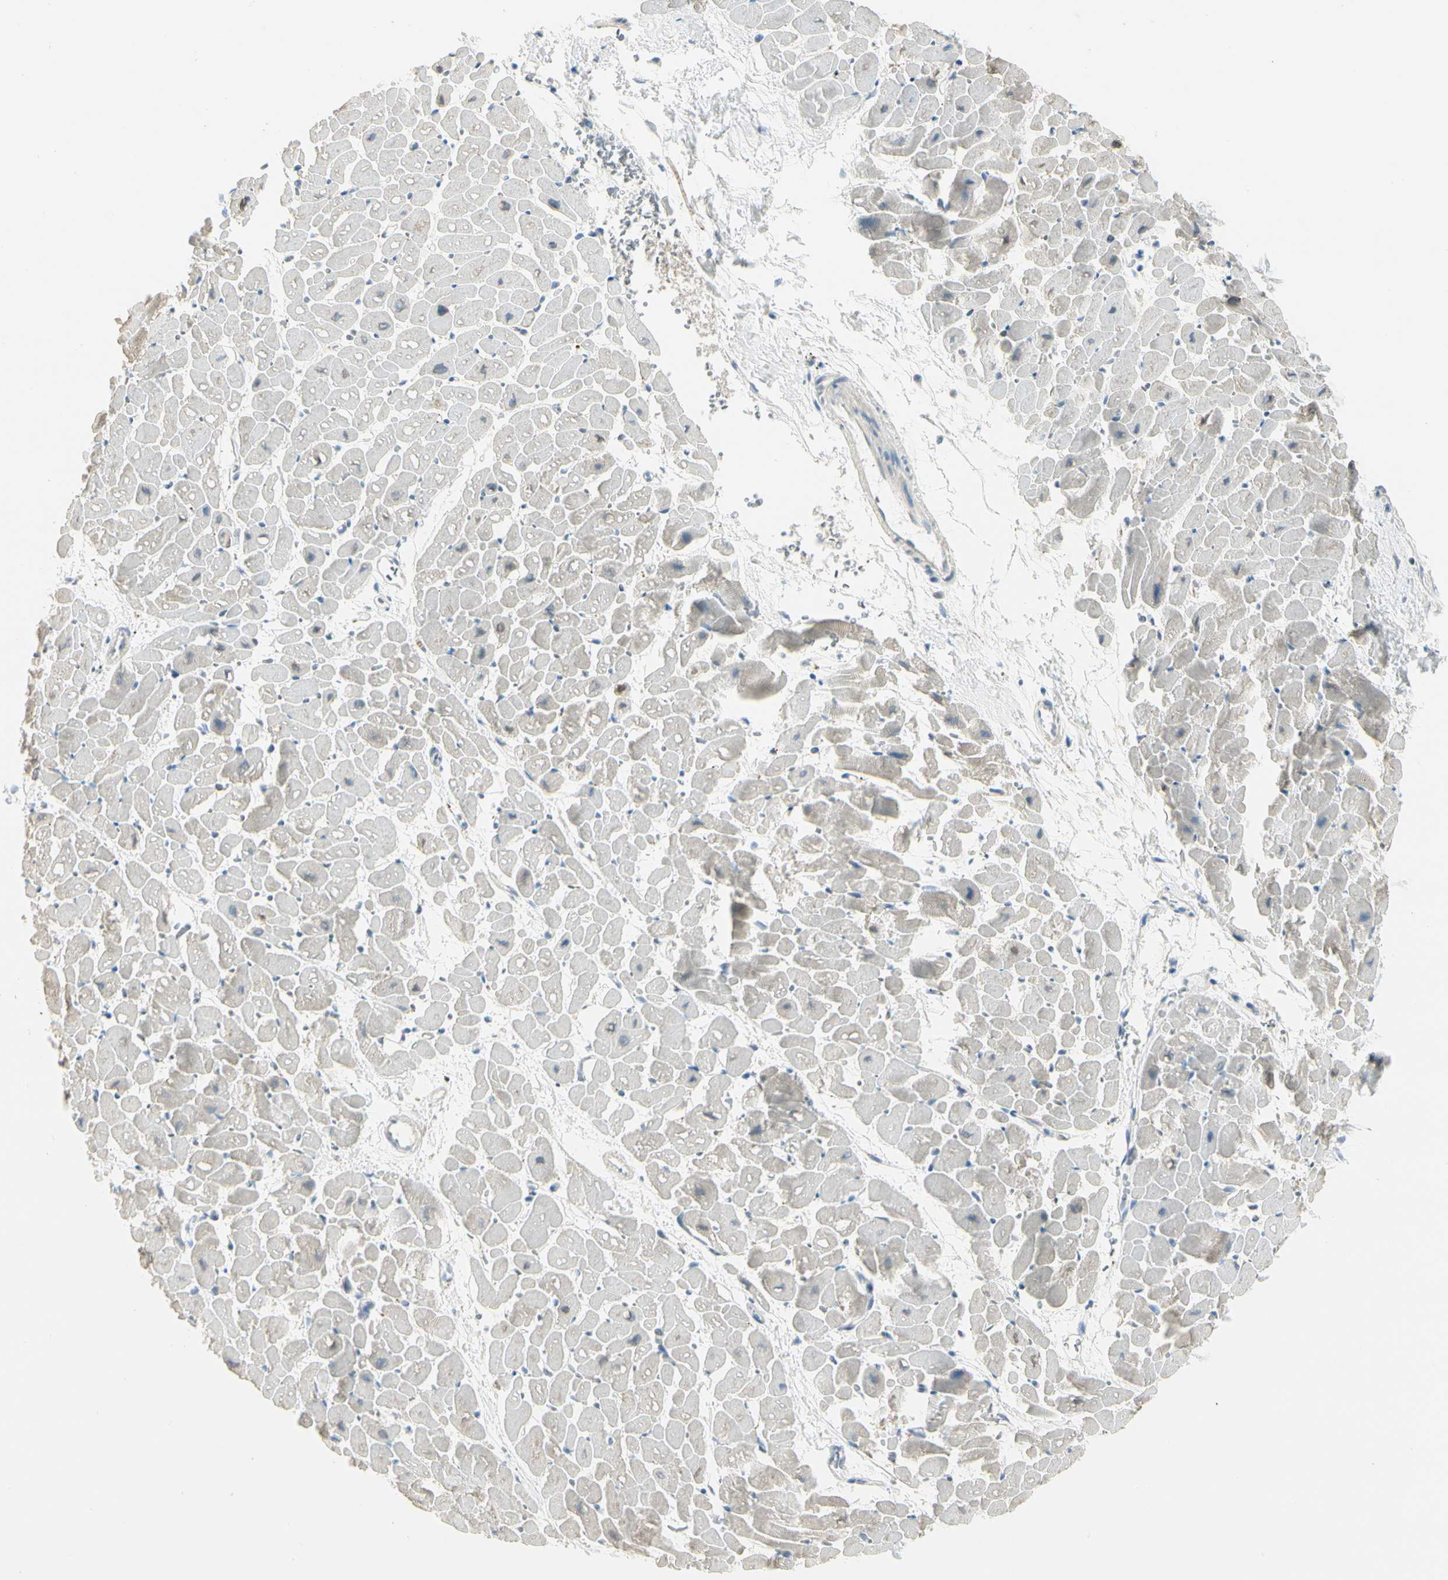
{"staining": {"intensity": "weak", "quantity": "25%-75%", "location": "cytoplasmic/membranous"}, "tissue": "heart muscle", "cell_type": "Cardiomyocytes", "image_type": "normal", "snomed": [{"axis": "morphology", "description": "Normal tissue, NOS"}, {"axis": "topography", "description": "Heart"}], "caption": "This histopathology image reveals IHC staining of normal heart muscle, with low weak cytoplasmic/membranous staining in approximately 25%-75% of cardiomyocytes.", "gene": "SLC6A15", "patient": {"sex": "male", "age": 45}}